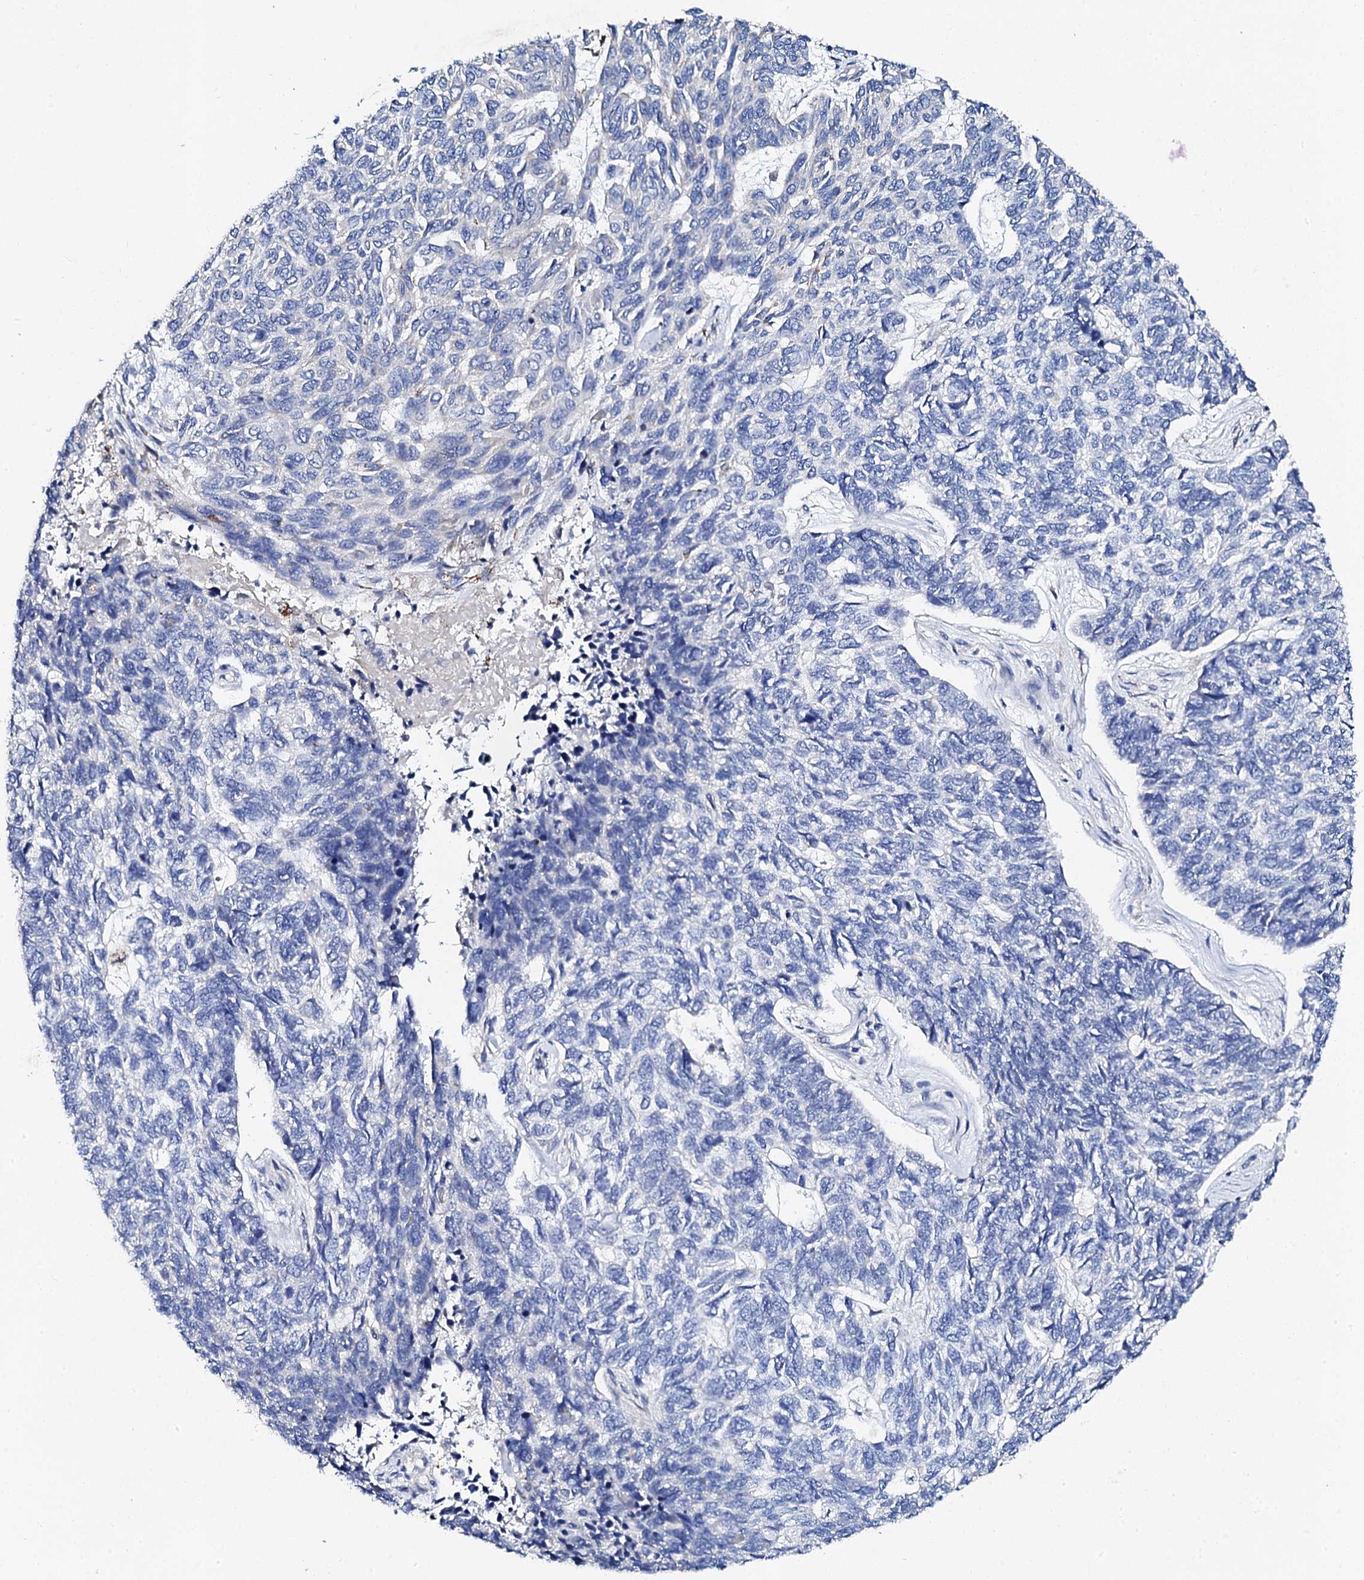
{"staining": {"intensity": "negative", "quantity": "none", "location": "none"}, "tissue": "skin cancer", "cell_type": "Tumor cells", "image_type": "cancer", "snomed": [{"axis": "morphology", "description": "Basal cell carcinoma"}, {"axis": "topography", "description": "Skin"}], "caption": "Immunohistochemistry of human skin cancer (basal cell carcinoma) shows no expression in tumor cells.", "gene": "KLHL32", "patient": {"sex": "female", "age": 65}}